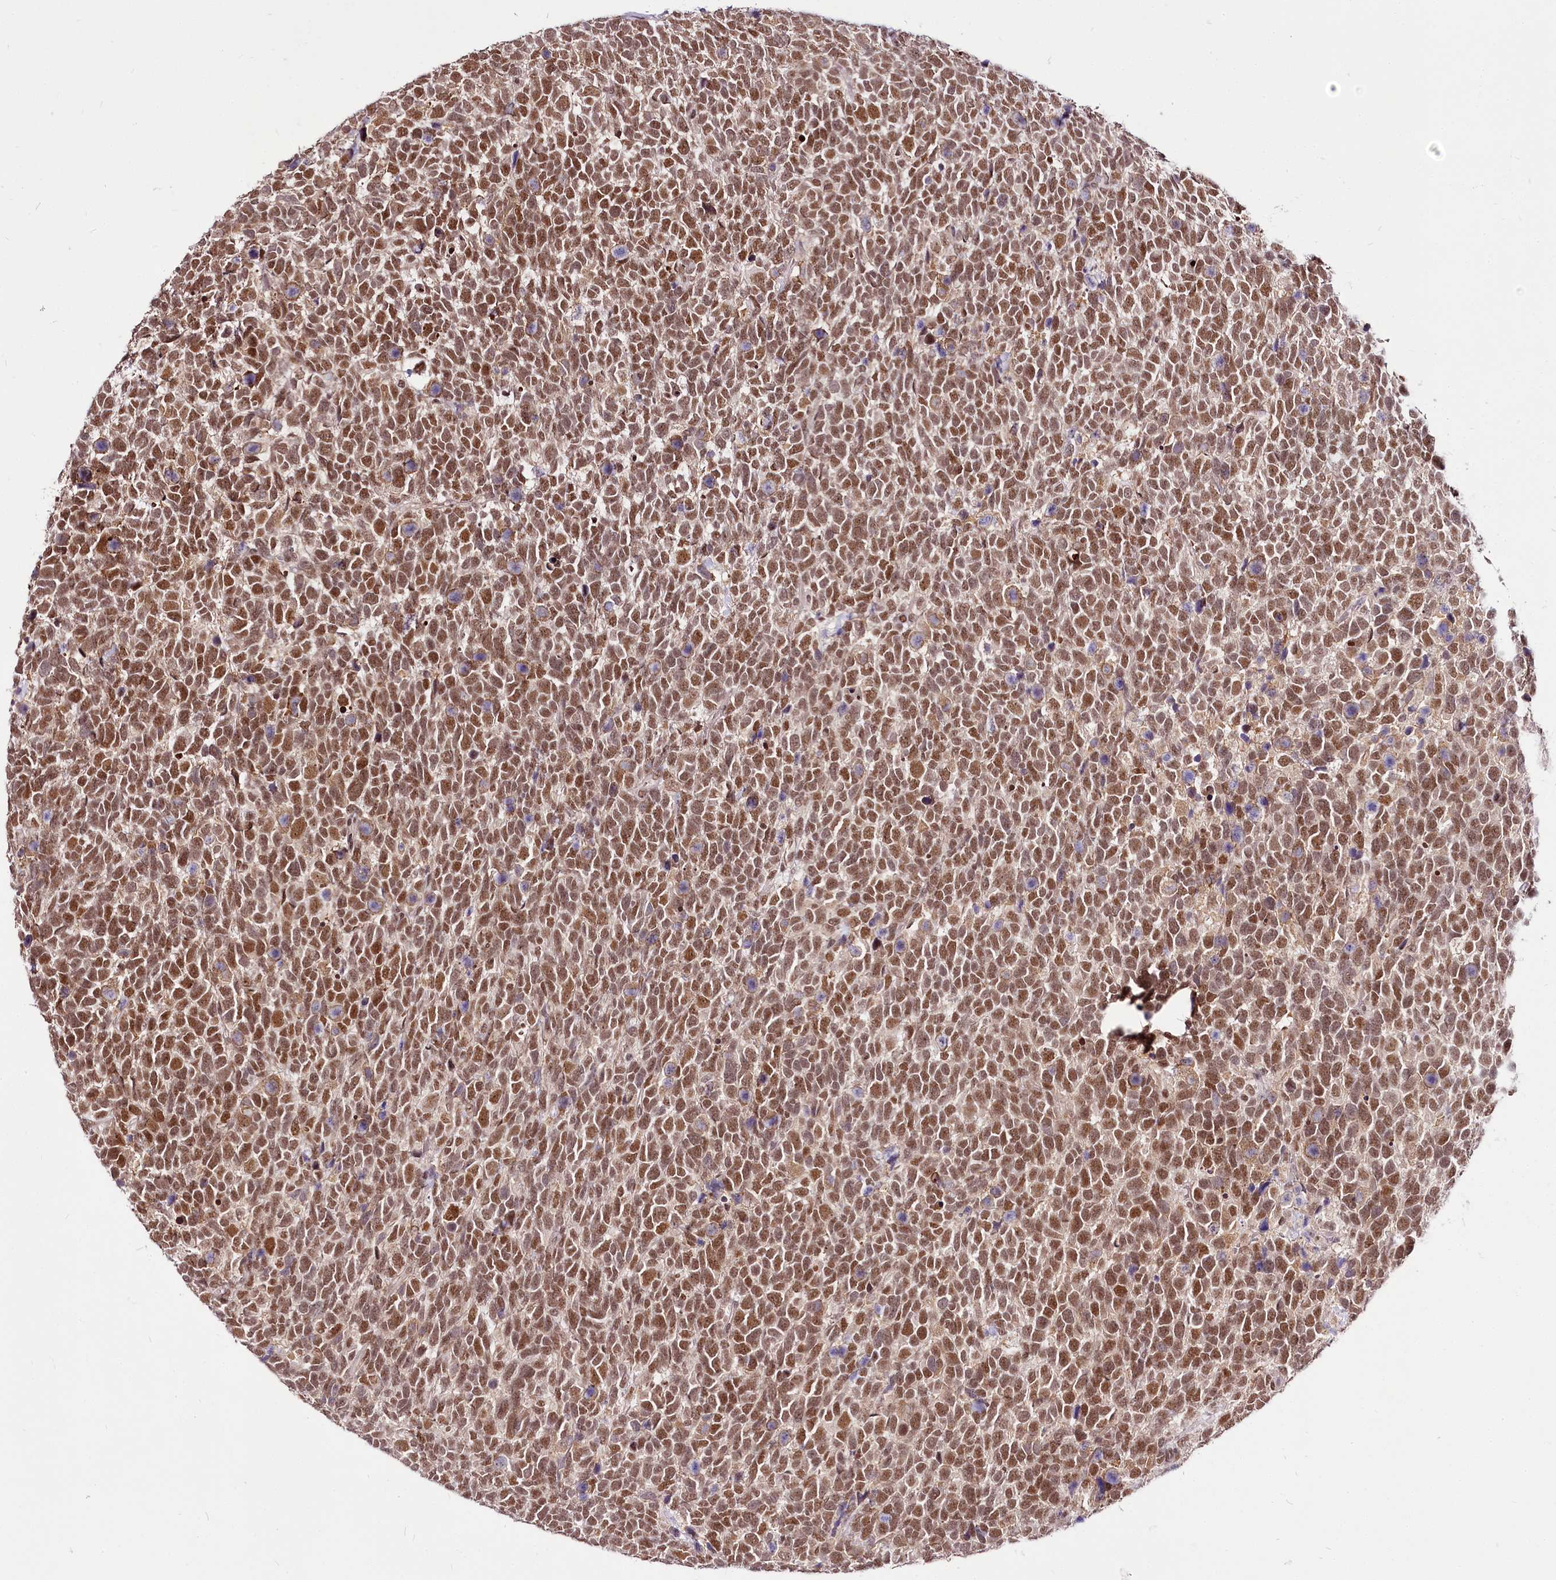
{"staining": {"intensity": "moderate", "quantity": ">75%", "location": "nuclear"}, "tissue": "urothelial cancer", "cell_type": "Tumor cells", "image_type": "cancer", "snomed": [{"axis": "morphology", "description": "Urothelial carcinoma, High grade"}, {"axis": "topography", "description": "Urinary bladder"}], "caption": "Tumor cells demonstrate medium levels of moderate nuclear expression in approximately >75% of cells in human urothelial cancer.", "gene": "POLA2", "patient": {"sex": "female", "age": 82}}